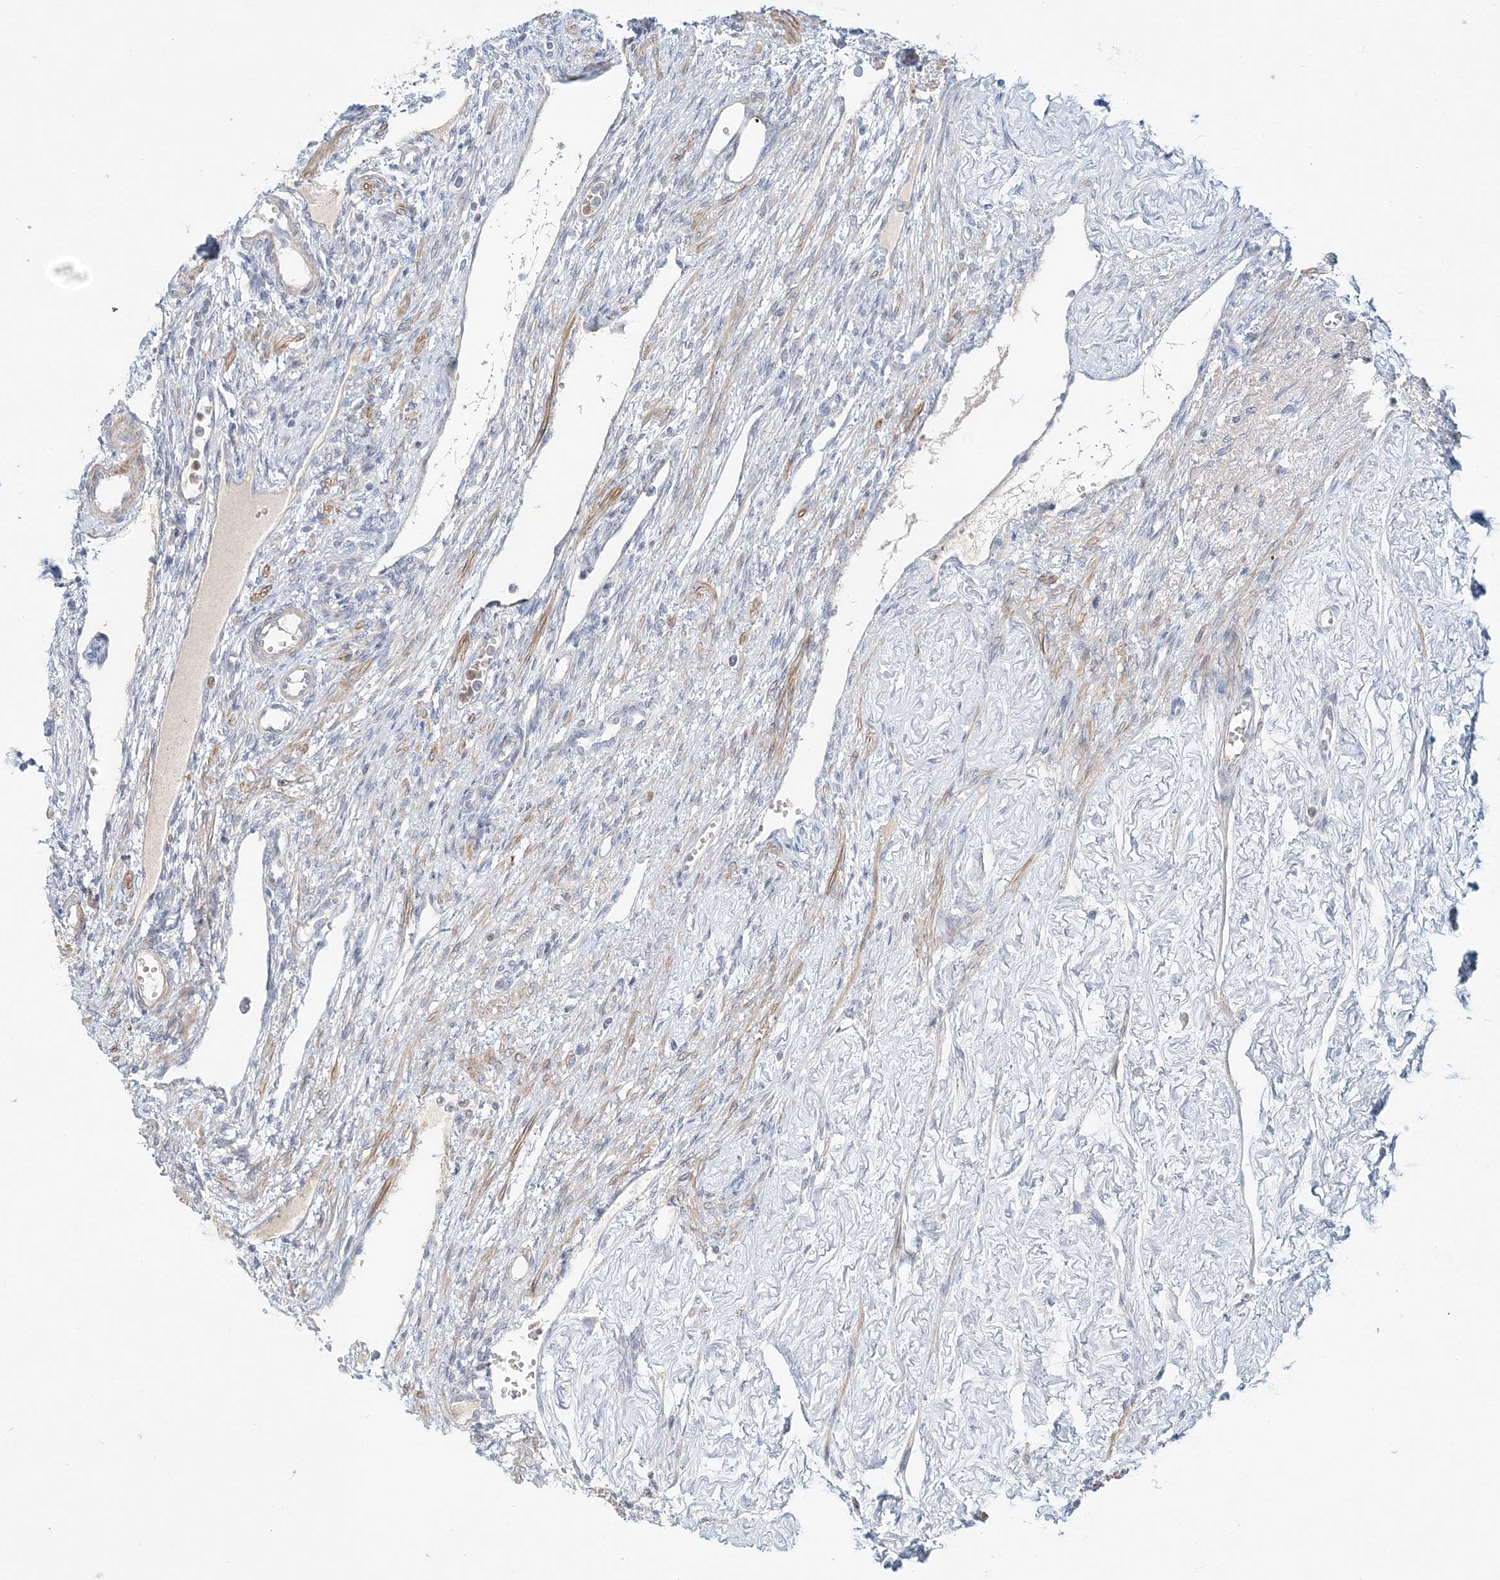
{"staining": {"intensity": "negative", "quantity": "none", "location": "none"}, "tissue": "ovary", "cell_type": "Ovarian stroma cells", "image_type": "normal", "snomed": [{"axis": "morphology", "description": "Normal tissue, NOS"}, {"axis": "morphology", "description": "Cyst, NOS"}, {"axis": "topography", "description": "Ovary"}], "caption": "IHC histopathology image of unremarkable human ovary stained for a protein (brown), which reveals no positivity in ovarian stroma cells.", "gene": "DNAH5", "patient": {"sex": "female", "age": 33}}